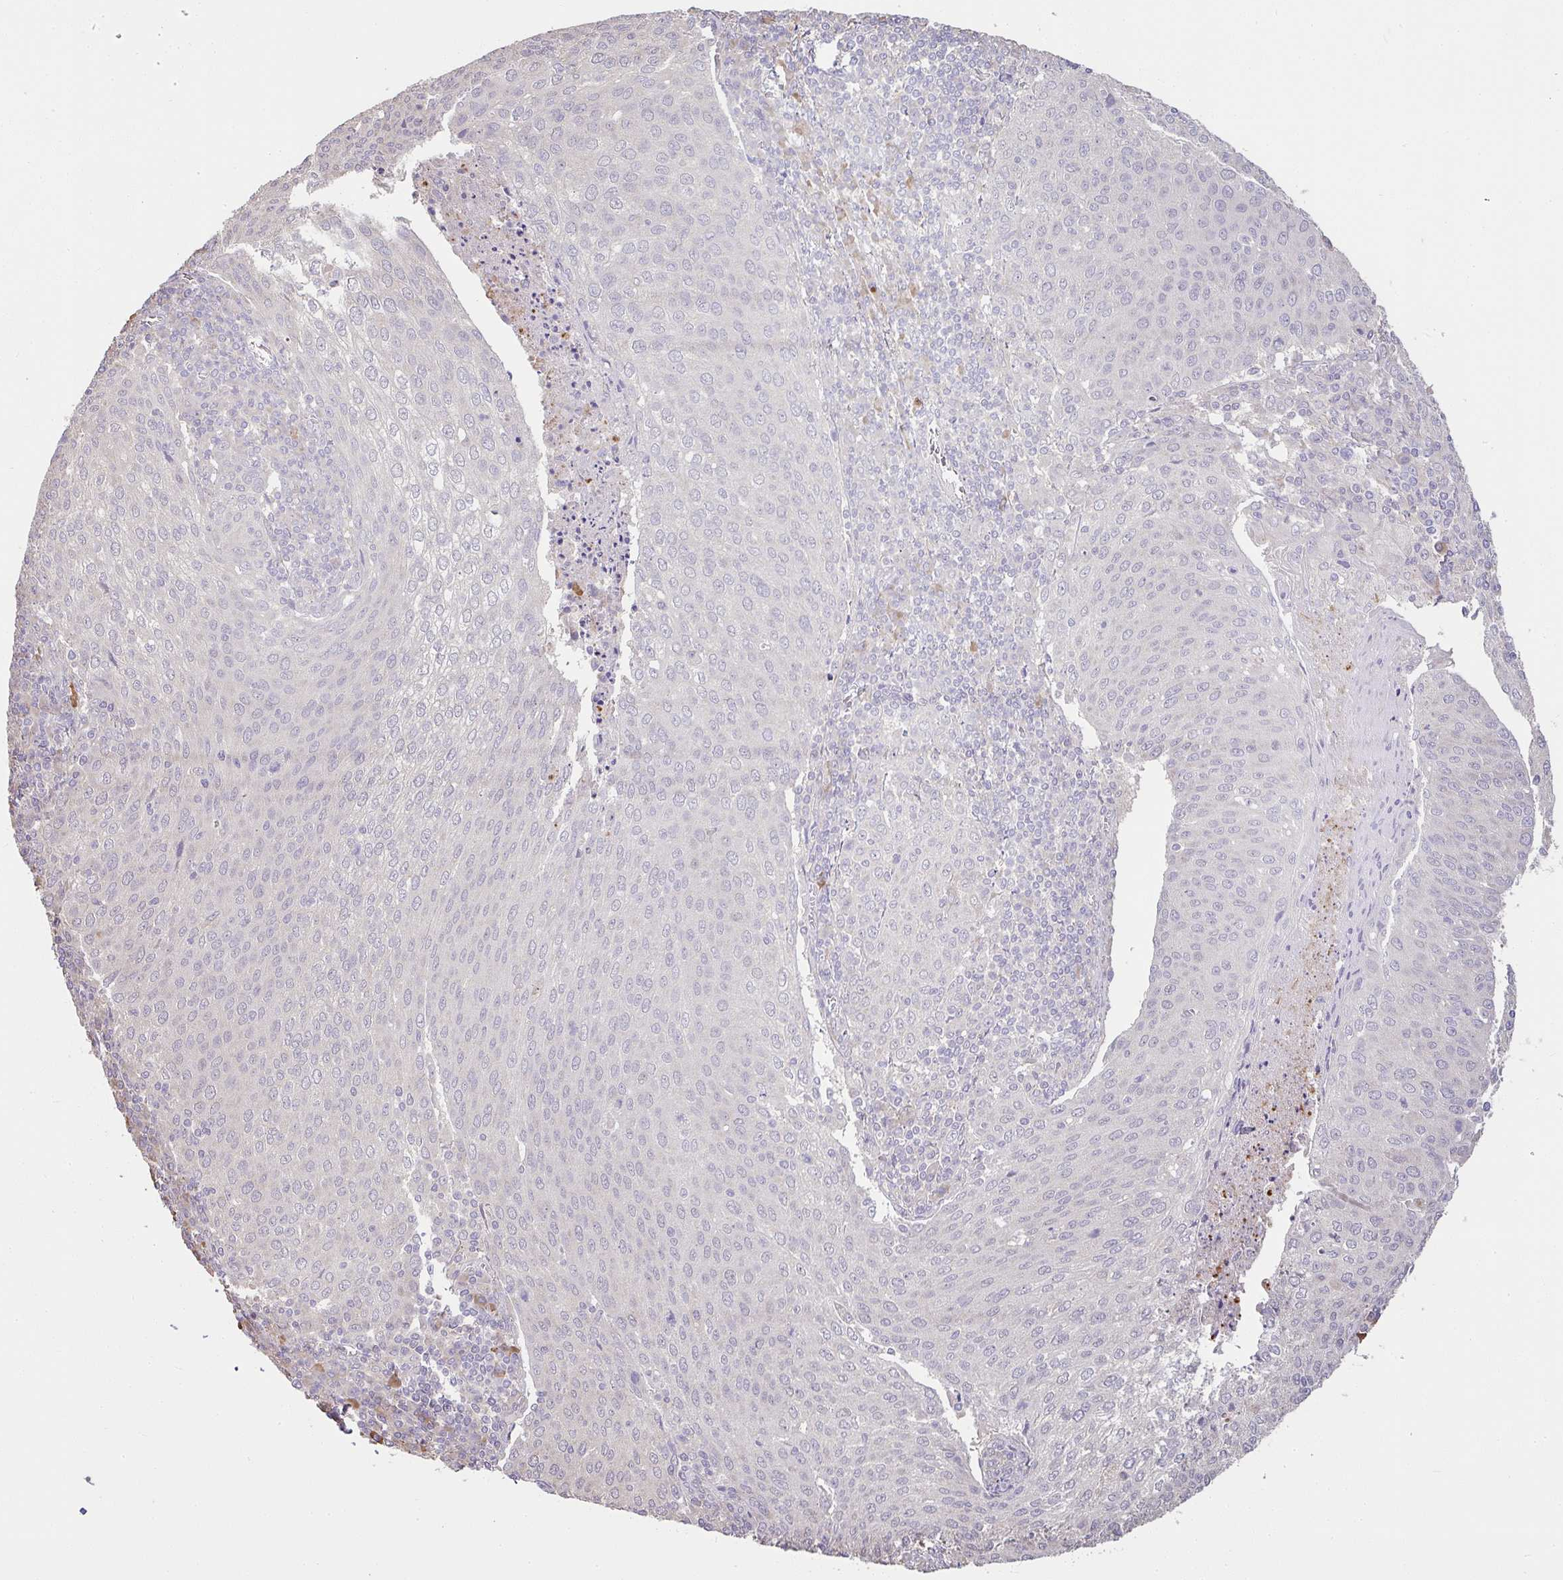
{"staining": {"intensity": "negative", "quantity": "none", "location": "none"}, "tissue": "cervical cancer", "cell_type": "Tumor cells", "image_type": "cancer", "snomed": [{"axis": "morphology", "description": "Squamous cell carcinoma, NOS"}, {"axis": "topography", "description": "Cervix"}], "caption": "This is an immunohistochemistry histopathology image of cervical cancer (squamous cell carcinoma). There is no expression in tumor cells.", "gene": "BRINP3", "patient": {"sex": "female", "age": 46}}